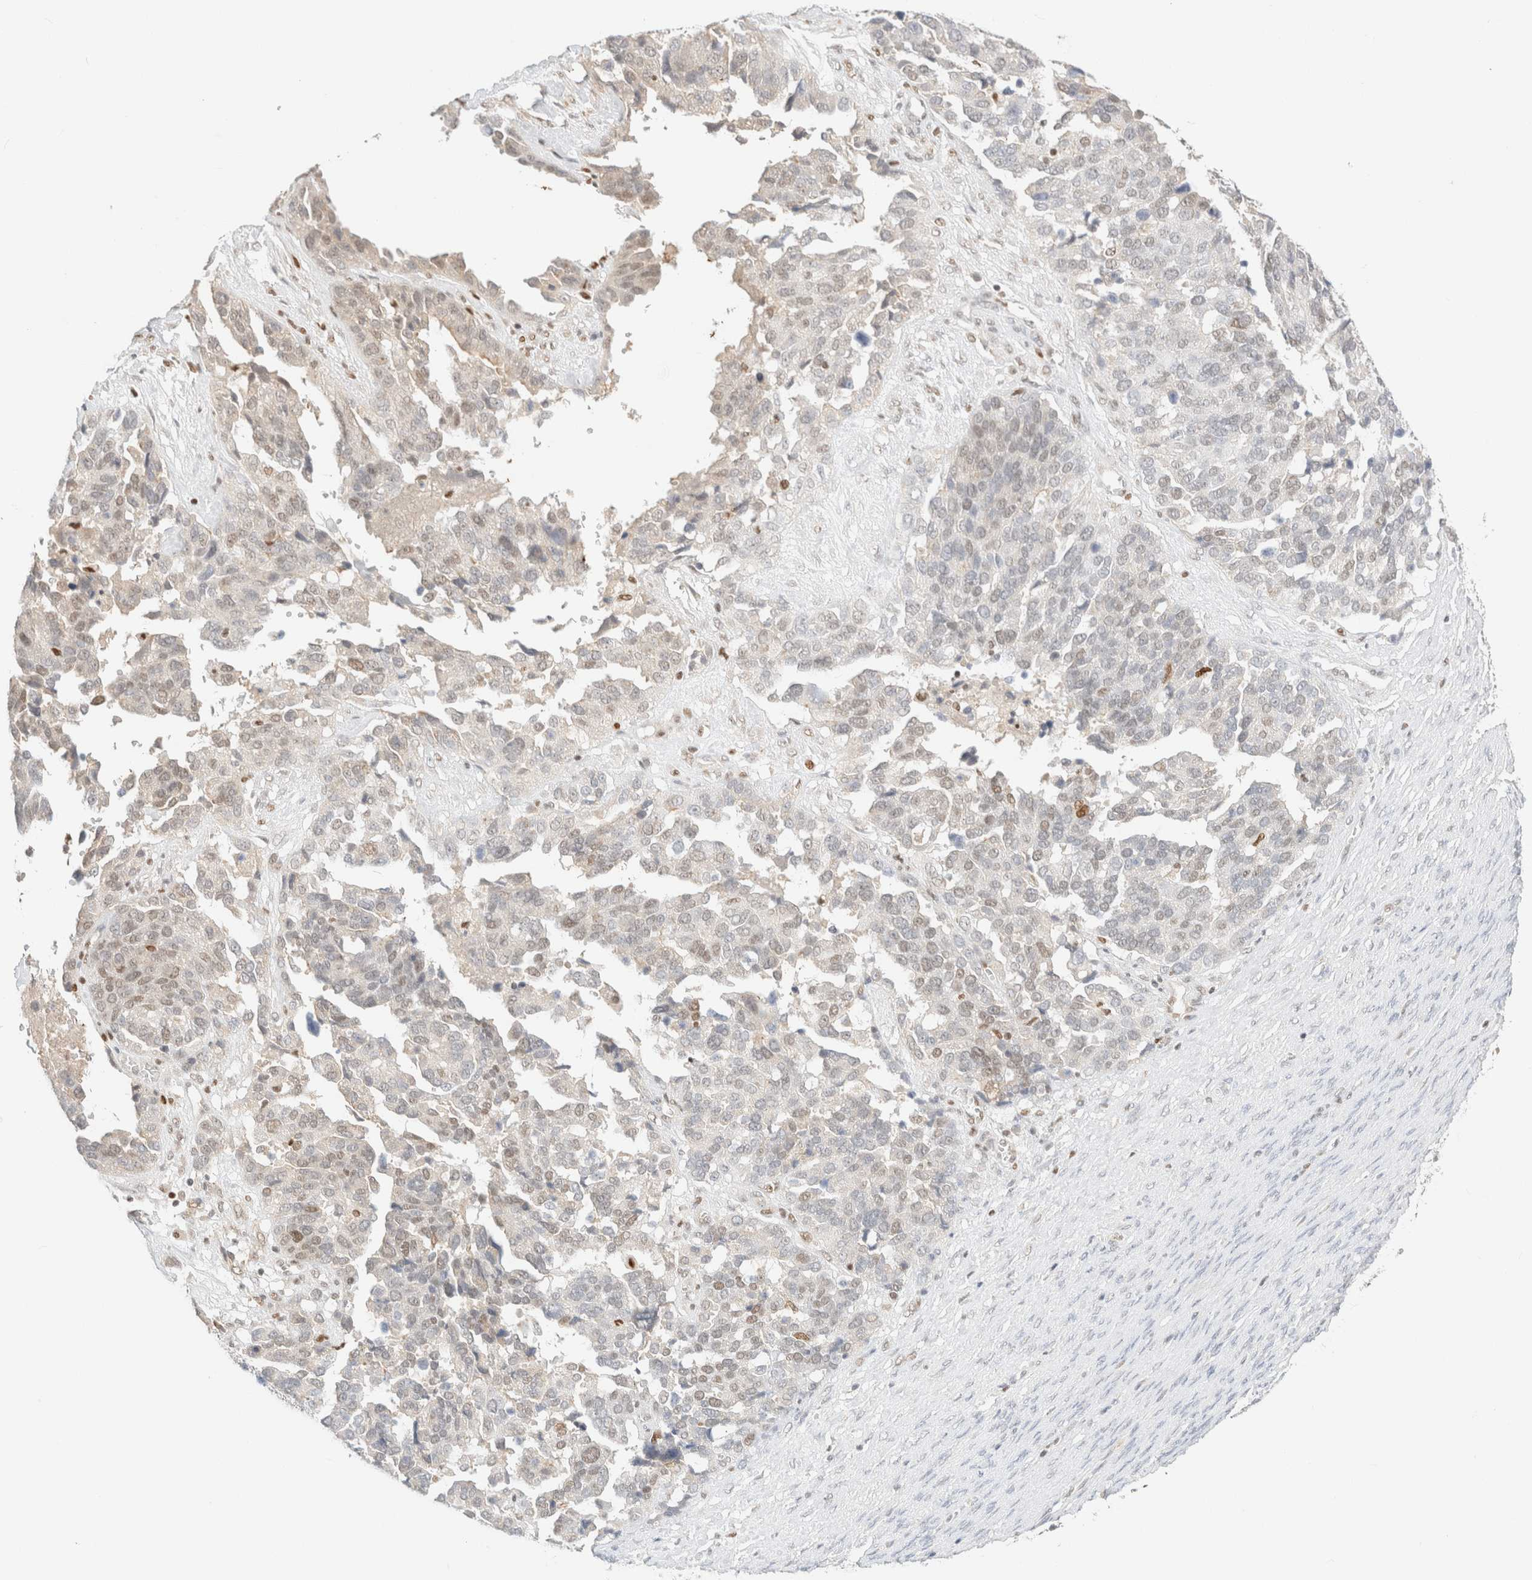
{"staining": {"intensity": "weak", "quantity": "<25%", "location": "nuclear"}, "tissue": "ovarian cancer", "cell_type": "Tumor cells", "image_type": "cancer", "snomed": [{"axis": "morphology", "description": "Cystadenocarcinoma, serous, NOS"}, {"axis": "topography", "description": "Ovary"}], "caption": "Immunohistochemical staining of serous cystadenocarcinoma (ovarian) demonstrates no significant positivity in tumor cells.", "gene": "DDB2", "patient": {"sex": "female", "age": 44}}